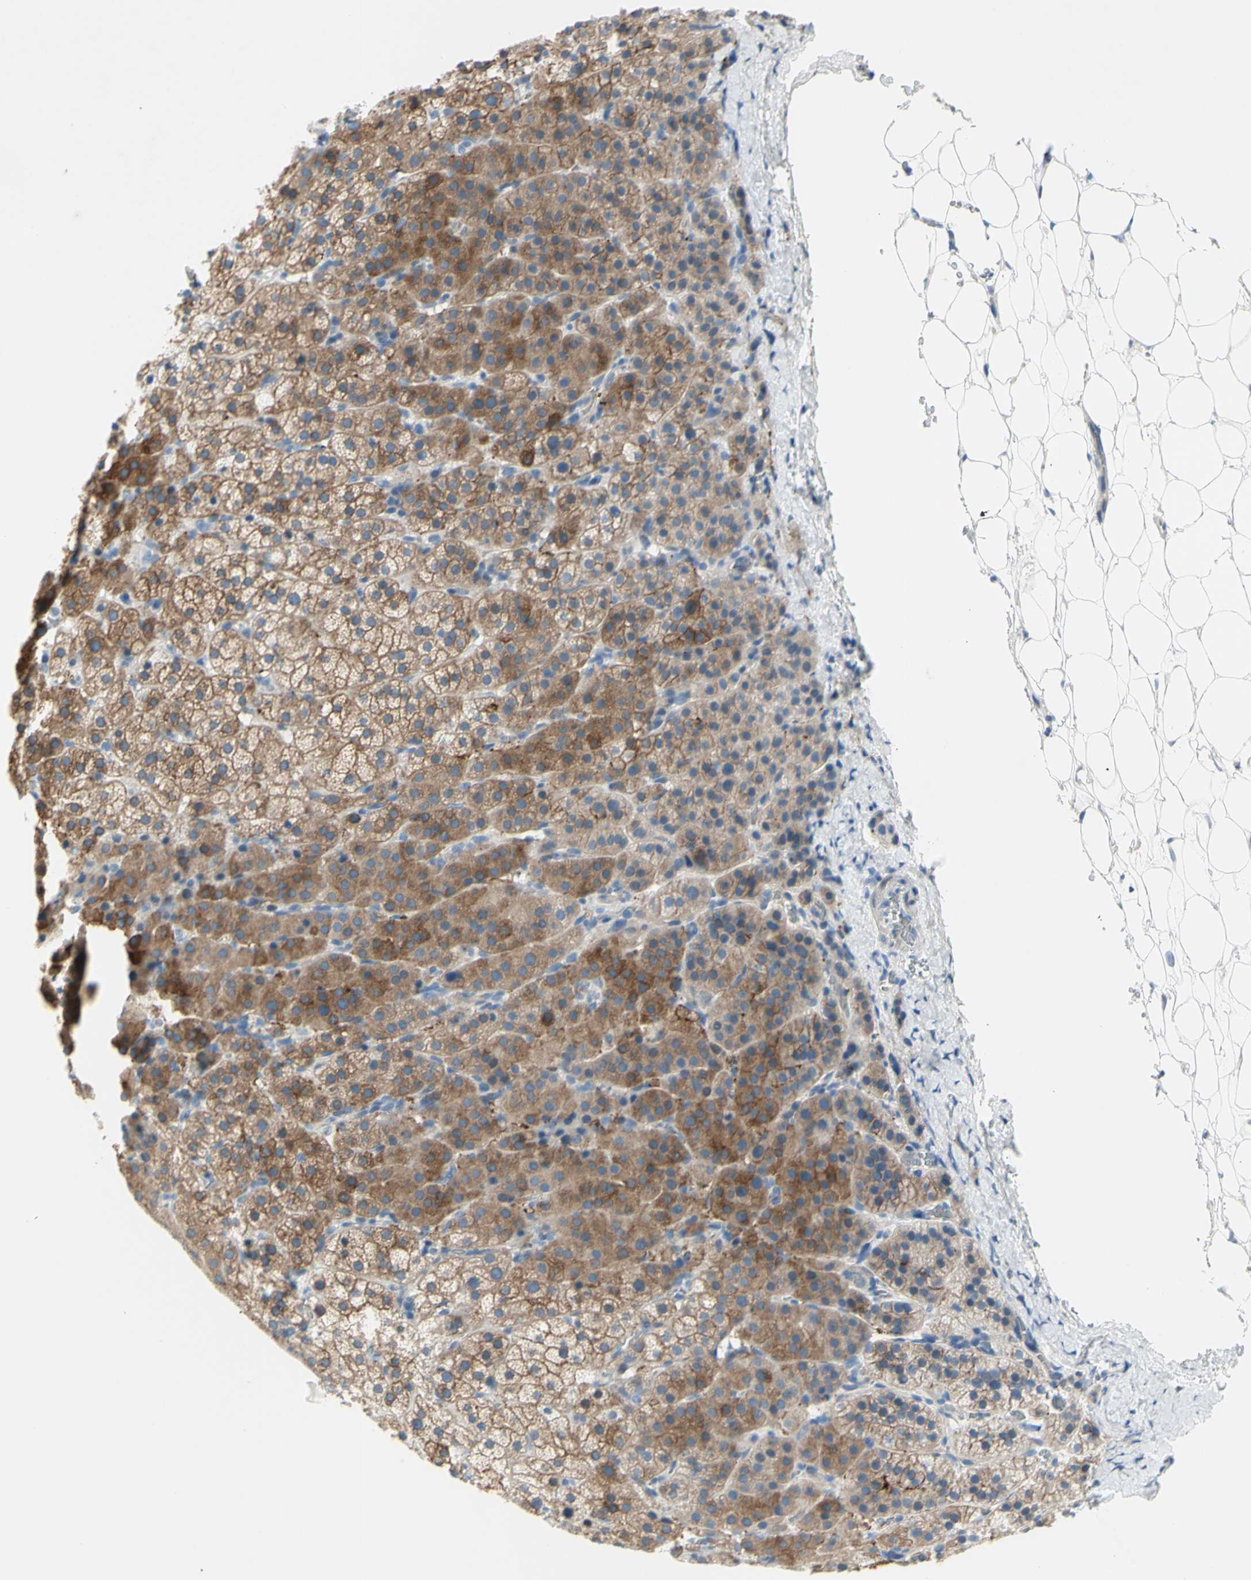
{"staining": {"intensity": "moderate", "quantity": ">75%", "location": "cytoplasmic/membranous"}, "tissue": "adrenal gland", "cell_type": "Glandular cells", "image_type": "normal", "snomed": [{"axis": "morphology", "description": "Normal tissue, NOS"}, {"axis": "topography", "description": "Adrenal gland"}], "caption": "Immunohistochemistry (IHC) image of benign adrenal gland stained for a protein (brown), which shows medium levels of moderate cytoplasmic/membranous staining in about >75% of glandular cells.", "gene": "MUC1", "patient": {"sex": "female", "age": 57}}